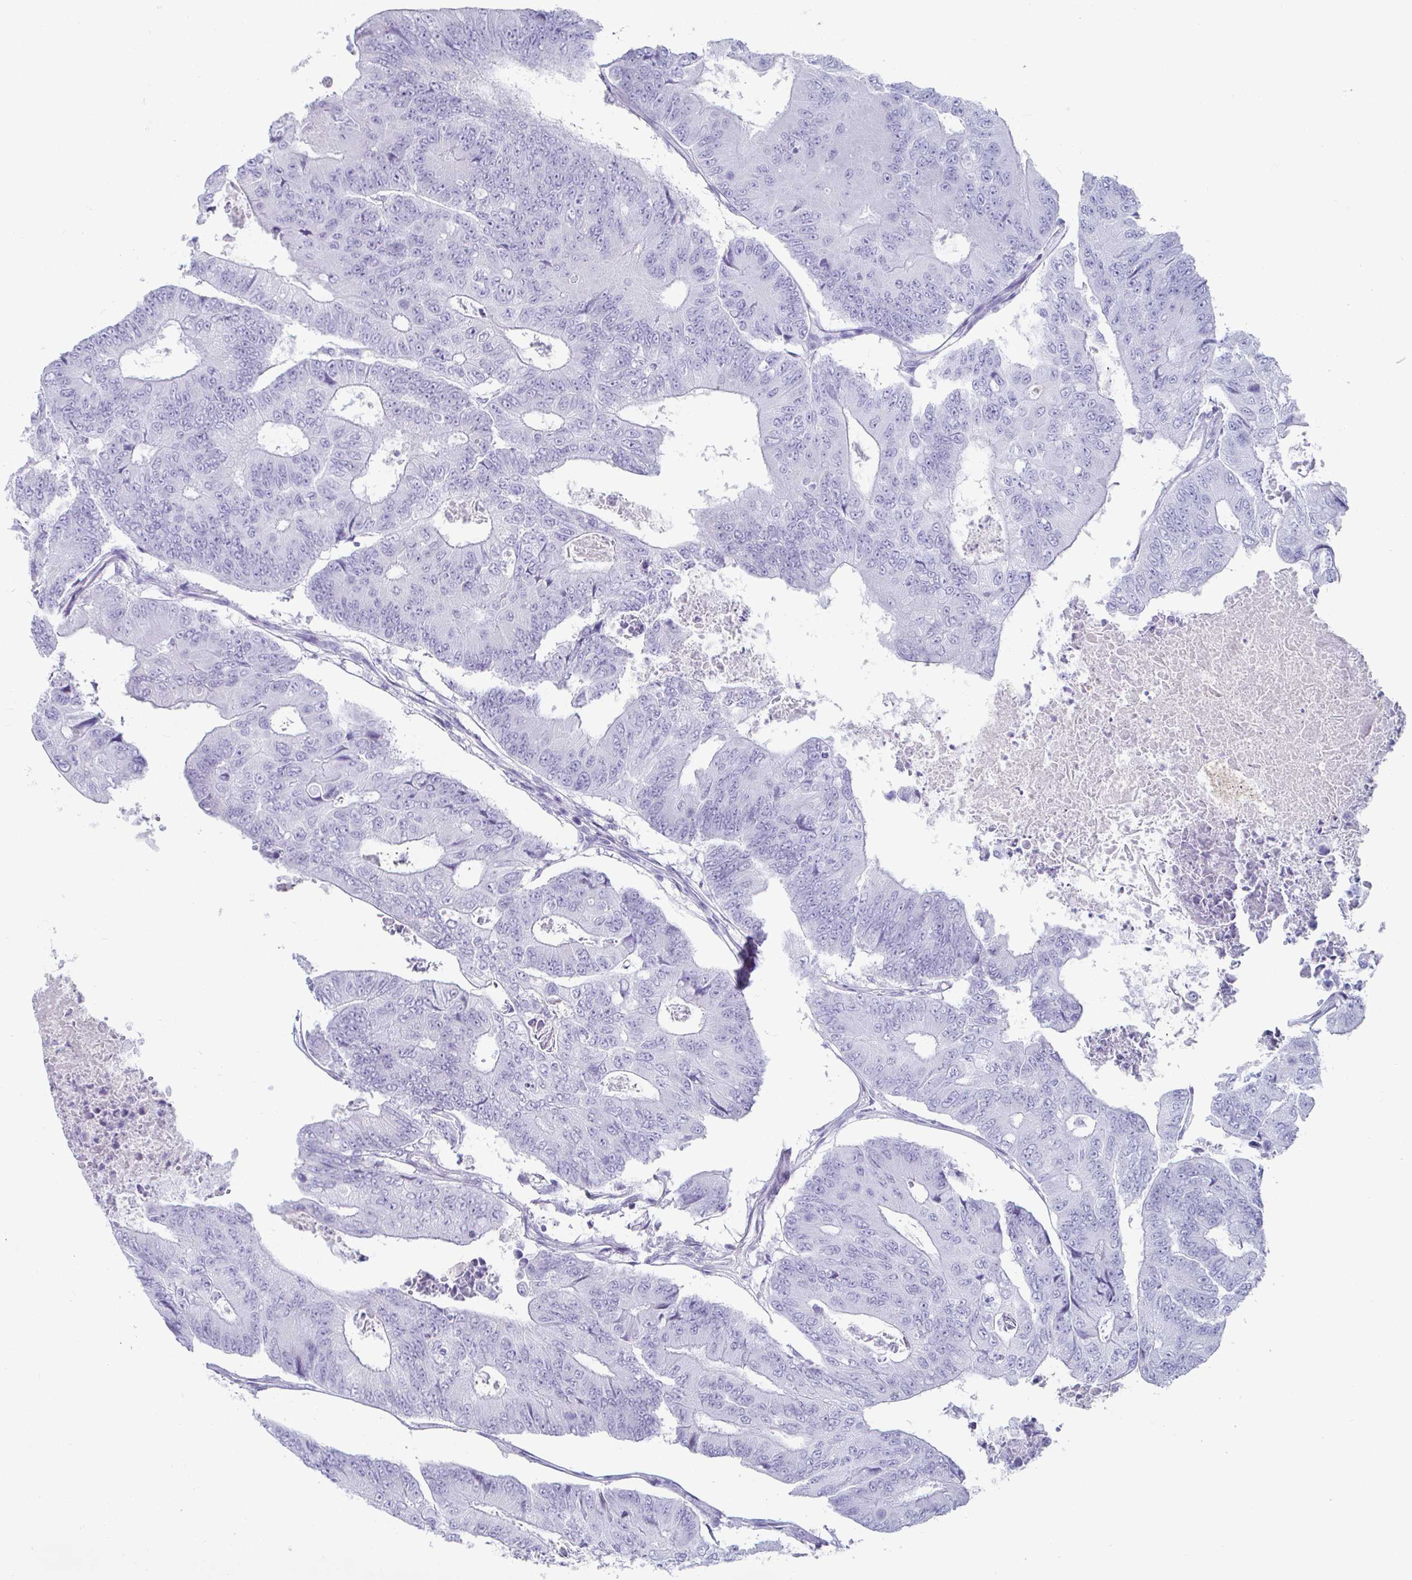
{"staining": {"intensity": "negative", "quantity": "none", "location": "none"}, "tissue": "colorectal cancer", "cell_type": "Tumor cells", "image_type": "cancer", "snomed": [{"axis": "morphology", "description": "Adenocarcinoma, NOS"}, {"axis": "topography", "description": "Colon"}], "caption": "Colorectal adenocarcinoma was stained to show a protein in brown. There is no significant positivity in tumor cells.", "gene": "CREG2", "patient": {"sex": "female", "age": 48}}